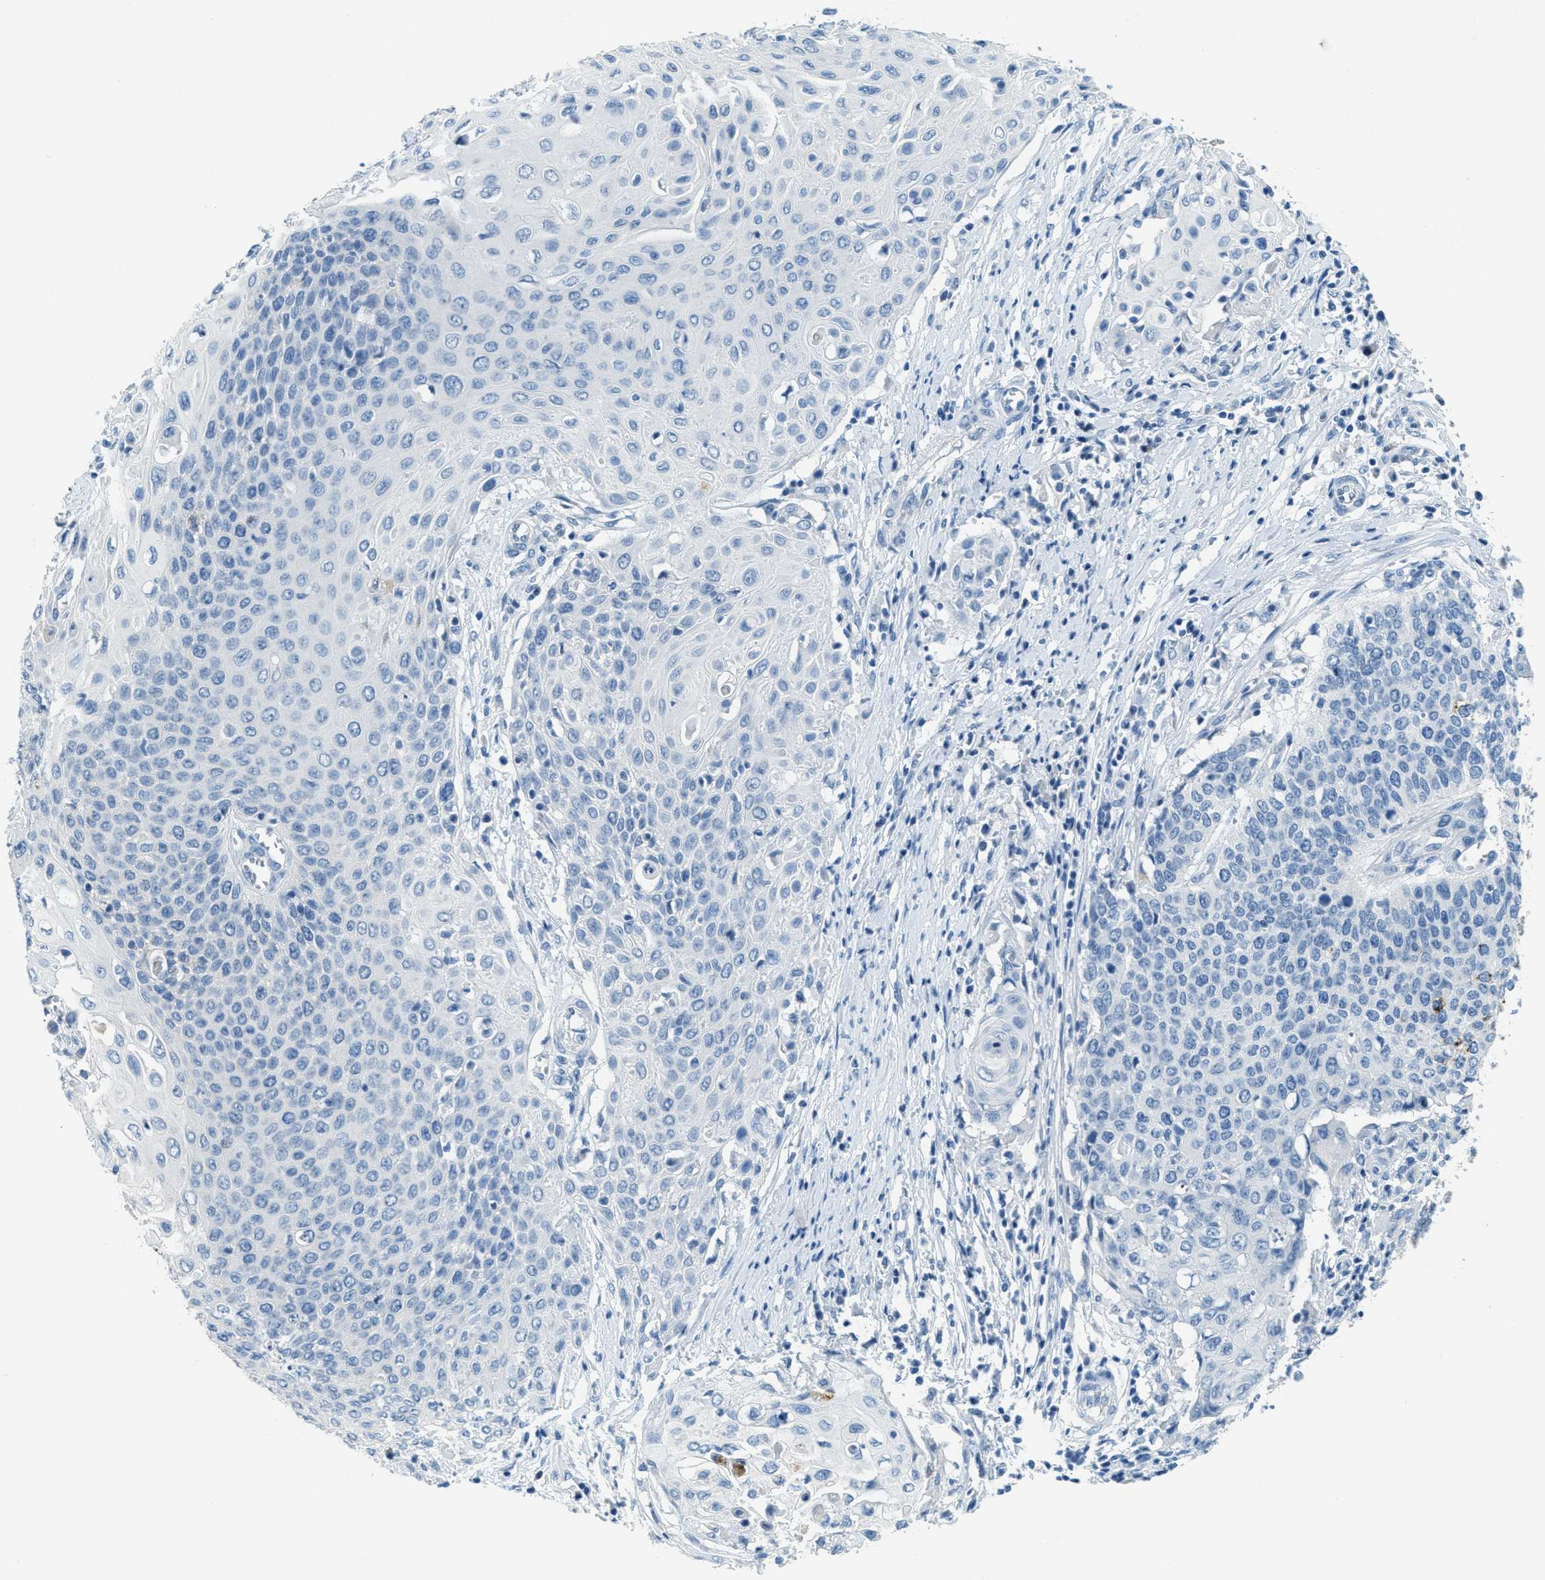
{"staining": {"intensity": "negative", "quantity": "none", "location": "none"}, "tissue": "cervical cancer", "cell_type": "Tumor cells", "image_type": "cancer", "snomed": [{"axis": "morphology", "description": "Squamous cell carcinoma, NOS"}, {"axis": "topography", "description": "Cervix"}], "caption": "Cervical squamous cell carcinoma was stained to show a protein in brown. There is no significant expression in tumor cells.", "gene": "A2M", "patient": {"sex": "female", "age": 39}}